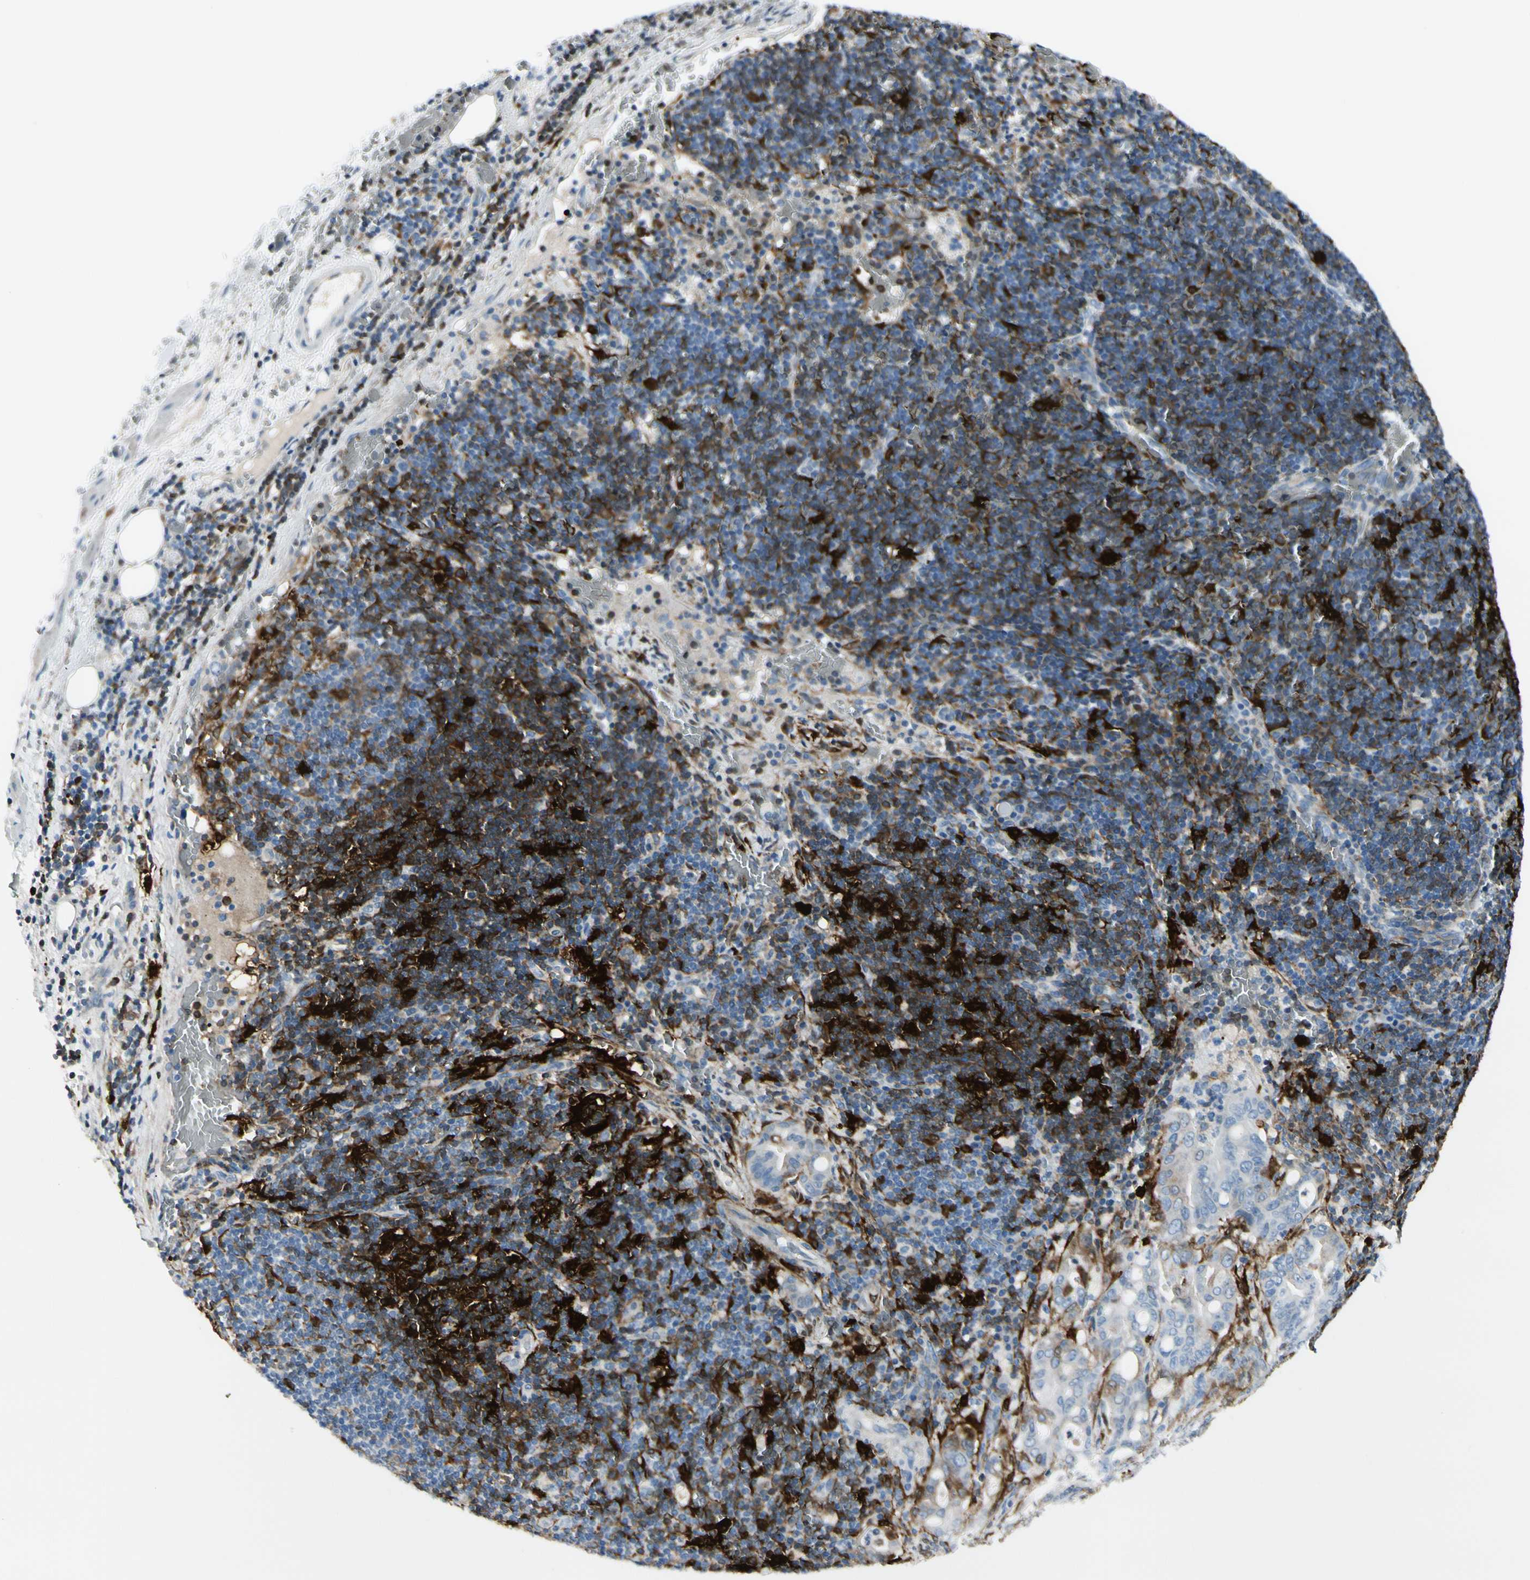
{"staining": {"intensity": "weak", "quantity": "25%-75%", "location": "cytoplasmic/membranous"}, "tissue": "liver cancer", "cell_type": "Tumor cells", "image_type": "cancer", "snomed": [{"axis": "morphology", "description": "Cholangiocarcinoma"}, {"axis": "topography", "description": "Liver"}], "caption": "Protein staining of liver cholangiocarcinoma tissue reveals weak cytoplasmic/membranous positivity in about 25%-75% of tumor cells.", "gene": "TRAF1", "patient": {"sex": "female", "age": 68}}